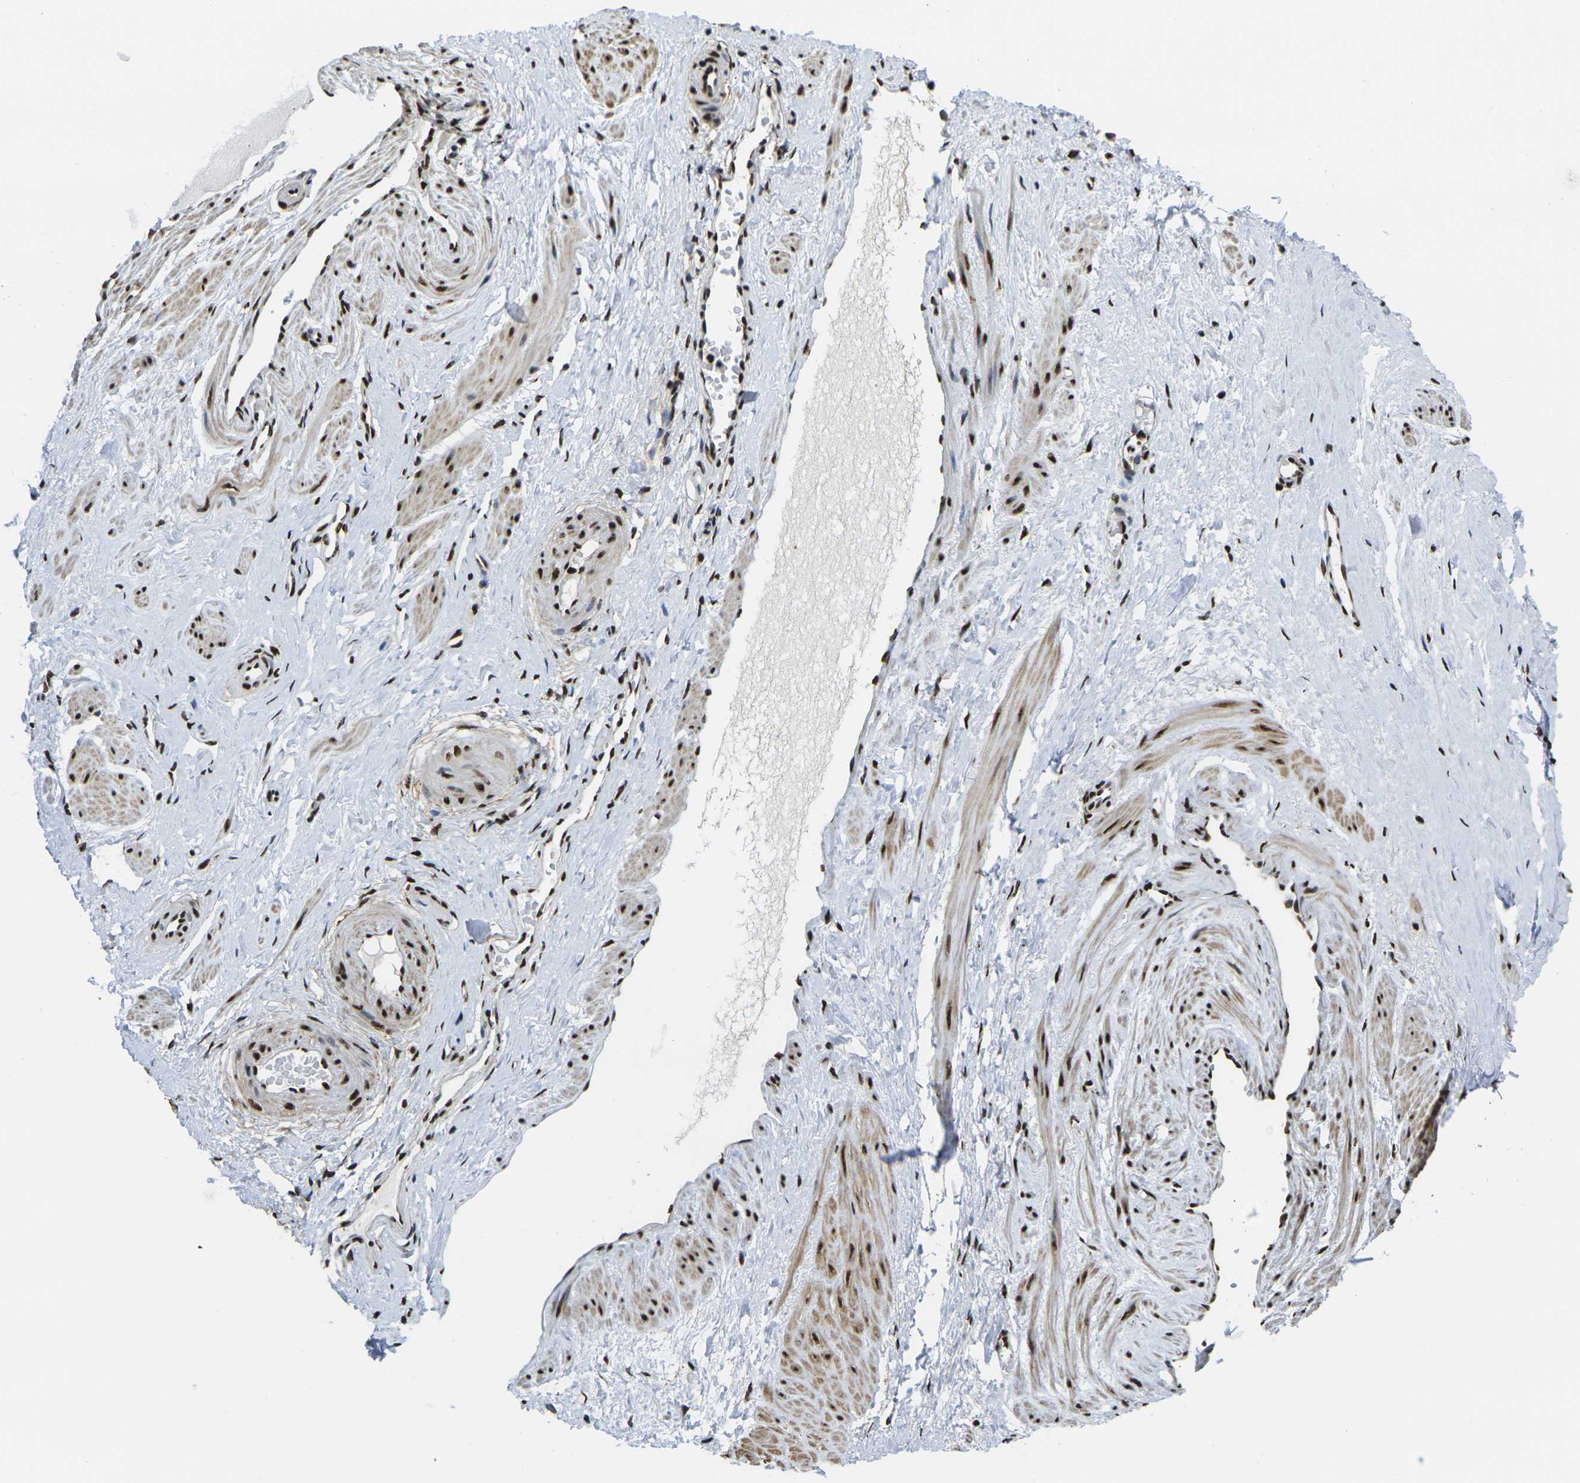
{"staining": {"intensity": "strong", "quantity": "<25%", "location": "nuclear"}, "tissue": "adipose tissue", "cell_type": "Adipocytes", "image_type": "normal", "snomed": [{"axis": "morphology", "description": "Normal tissue, NOS"}, {"axis": "topography", "description": "Soft tissue"}, {"axis": "topography", "description": "Vascular tissue"}], "caption": "This photomicrograph demonstrates immunohistochemistry staining of normal adipose tissue, with medium strong nuclear positivity in about <25% of adipocytes.", "gene": "SMARCC1", "patient": {"sex": "female", "age": 35}}